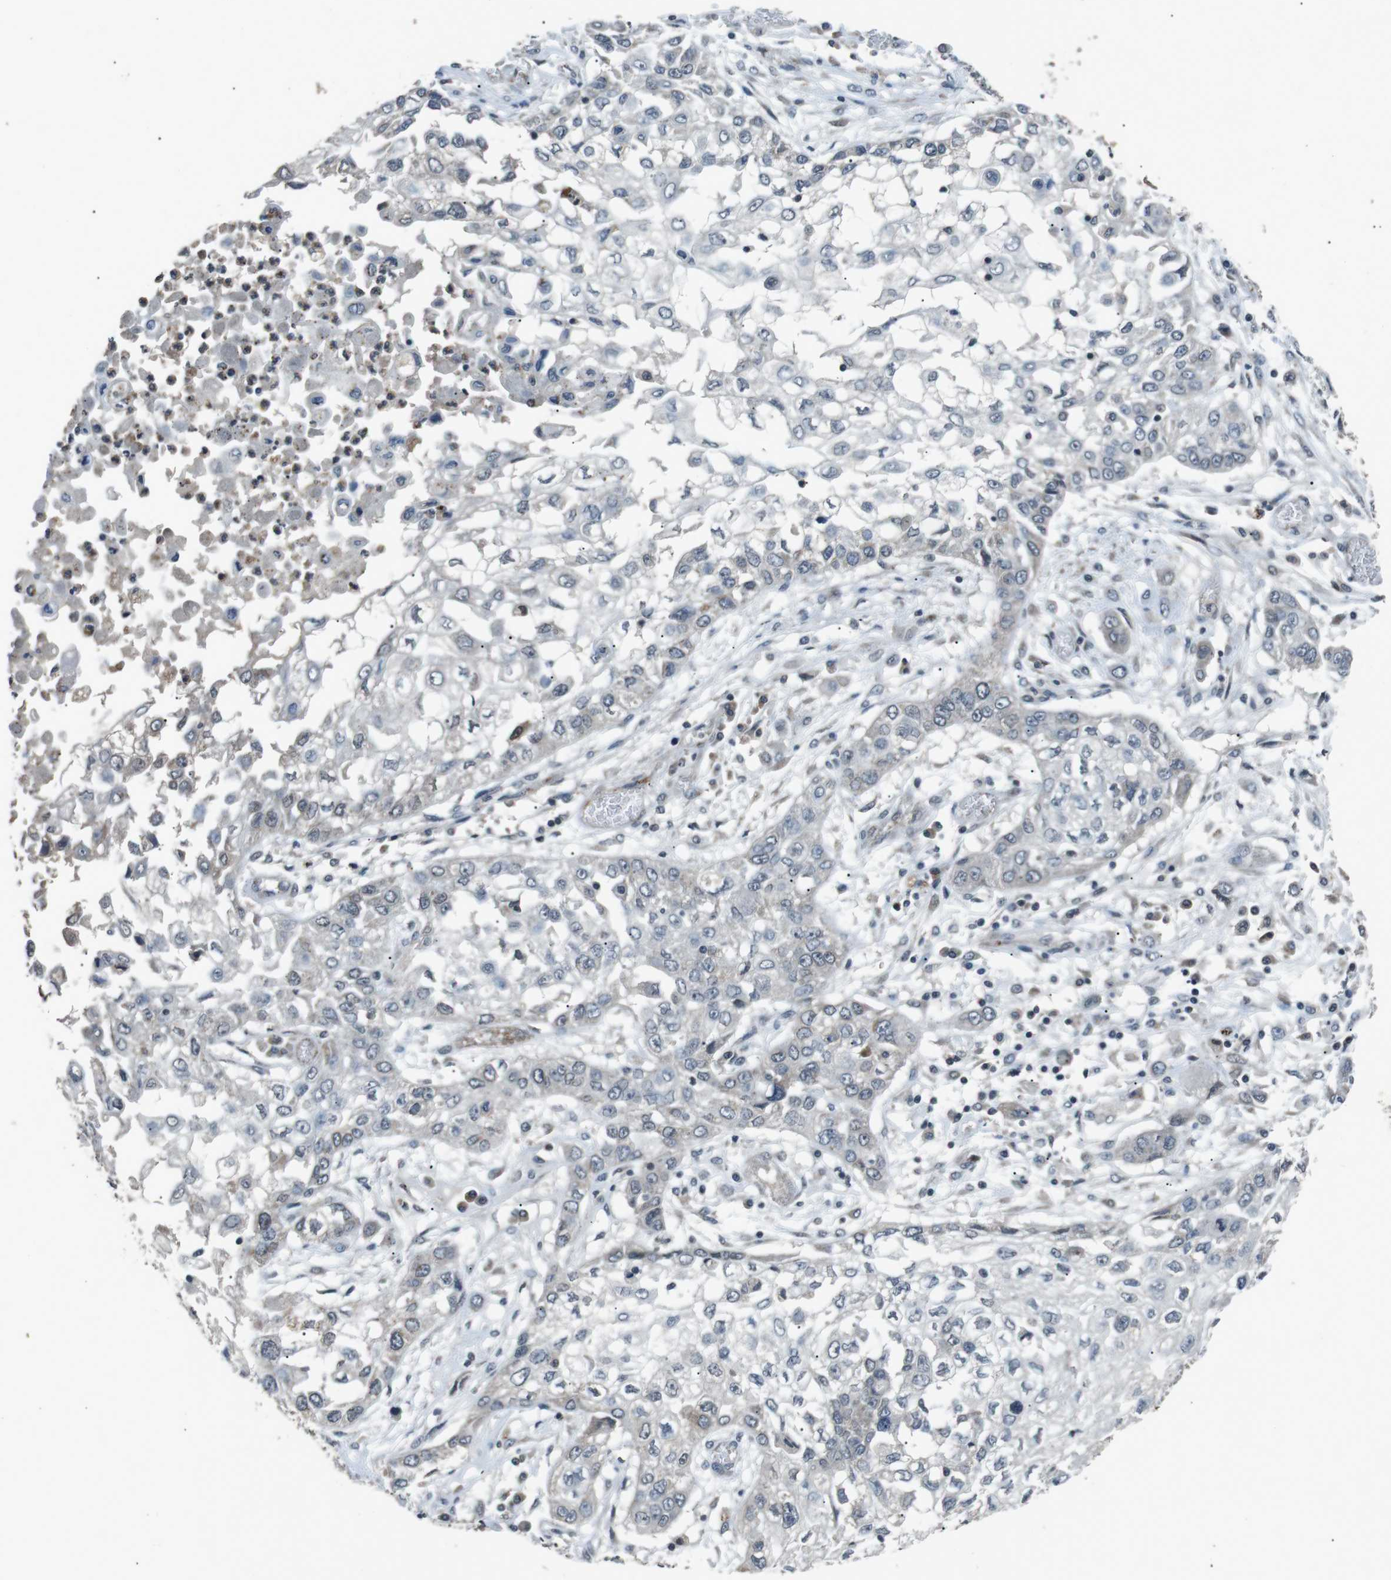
{"staining": {"intensity": "negative", "quantity": "none", "location": "none"}, "tissue": "lung cancer", "cell_type": "Tumor cells", "image_type": "cancer", "snomed": [{"axis": "morphology", "description": "Squamous cell carcinoma, NOS"}, {"axis": "topography", "description": "Lung"}], "caption": "Immunohistochemistry (IHC) photomicrograph of human squamous cell carcinoma (lung) stained for a protein (brown), which shows no expression in tumor cells.", "gene": "NEK7", "patient": {"sex": "male", "age": 71}}